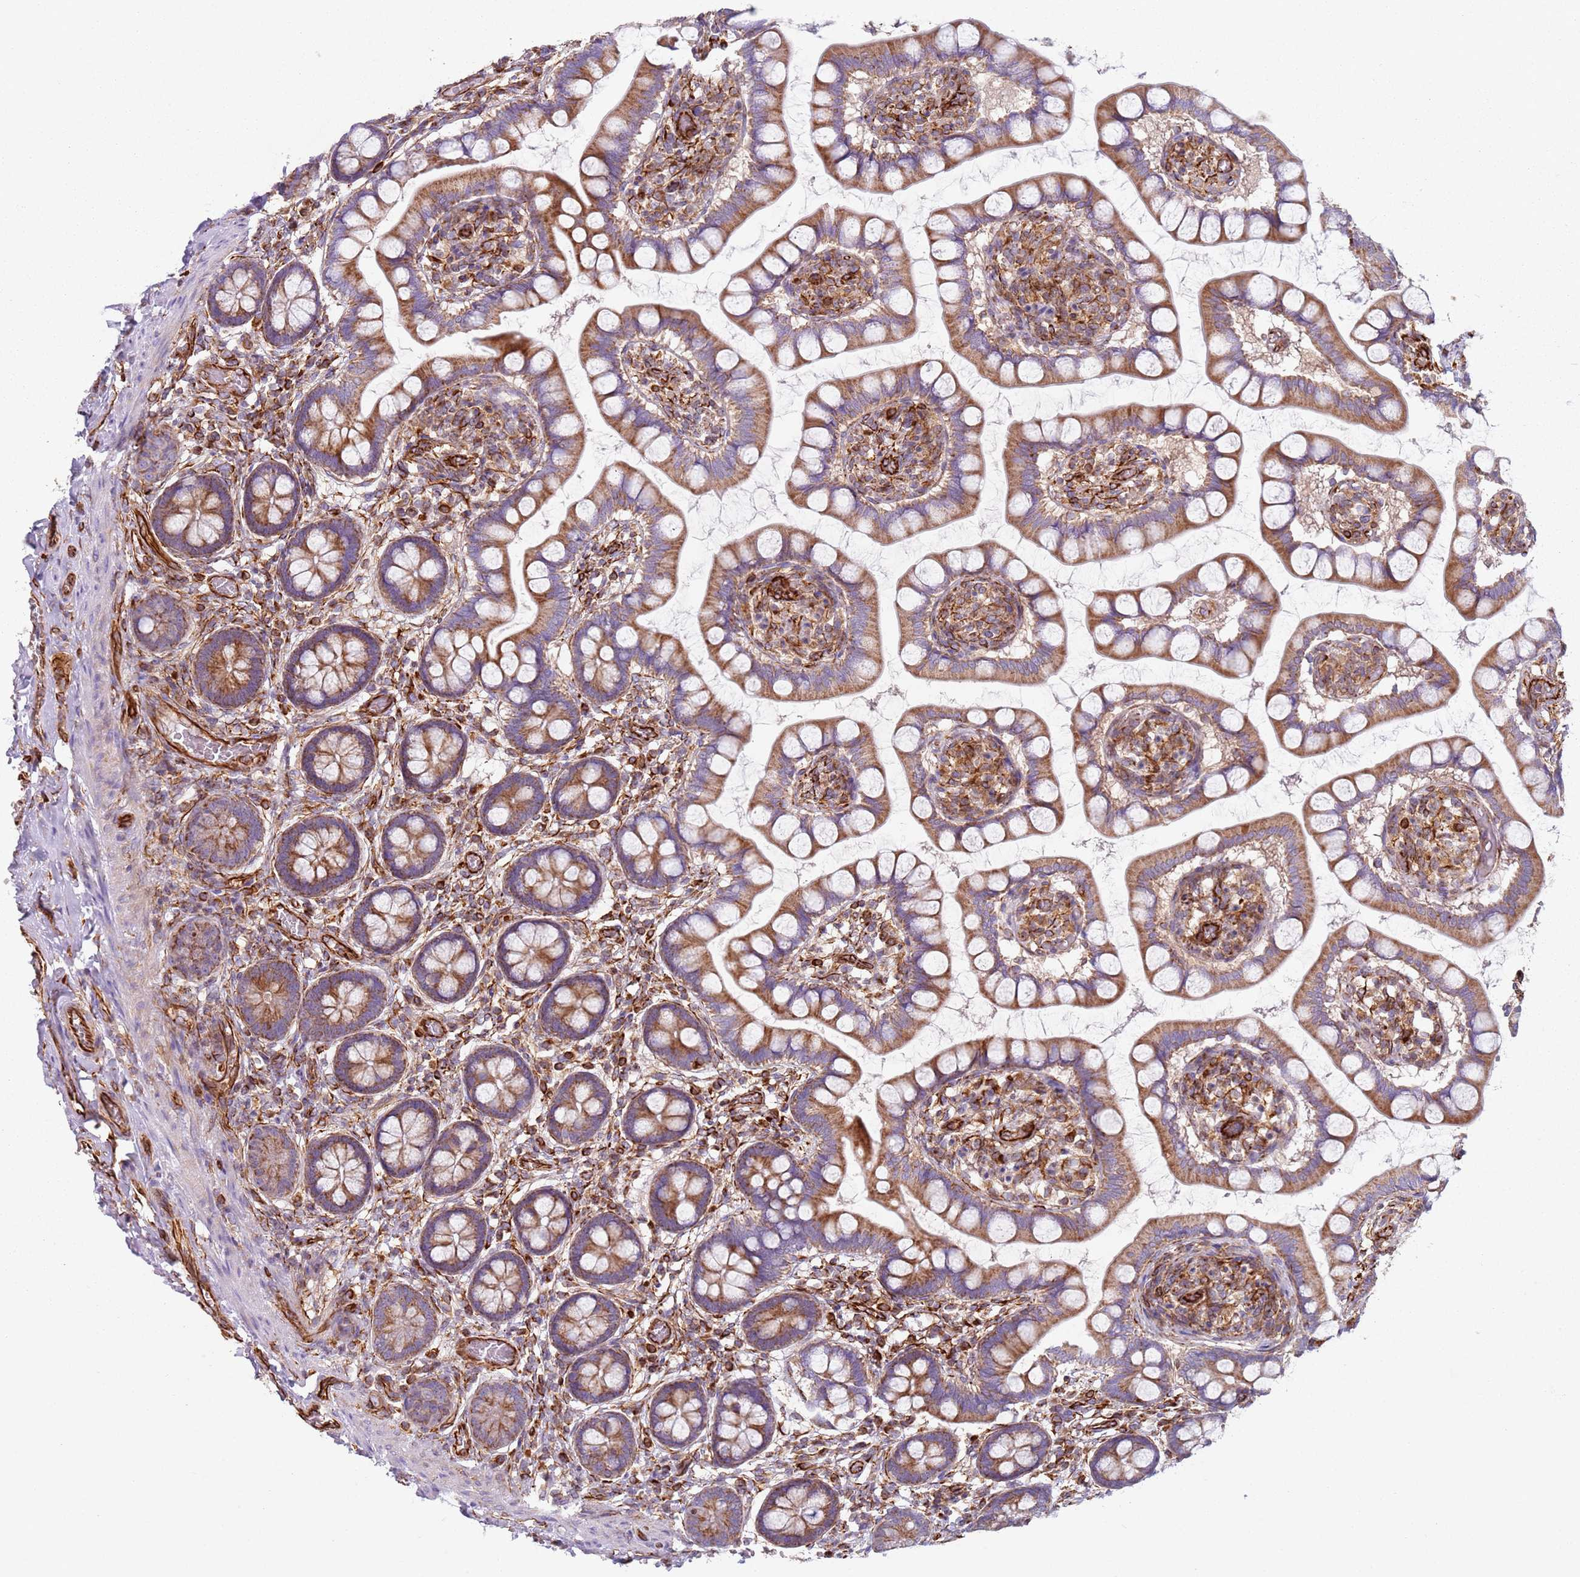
{"staining": {"intensity": "strong", "quantity": ">75%", "location": "cytoplasmic/membranous"}, "tissue": "small intestine", "cell_type": "Glandular cells", "image_type": "normal", "snomed": [{"axis": "morphology", "description": "Normal tissue, NOS"}, {"axis": "topography", "description": "Small intestine"}], "caption": "Protein staining by immunohistochemistry (IHC) exhibits strong cytoplasmic/membranous positivity in about >75% of glandular cells in normal small intestine. The staining was performed using DAB, with brown indicating positive protein expression. Nuclei are stained blue with hematoxylin.", "gene": "SNAPIN", "patient": {"sex": "male", "age": 52}}